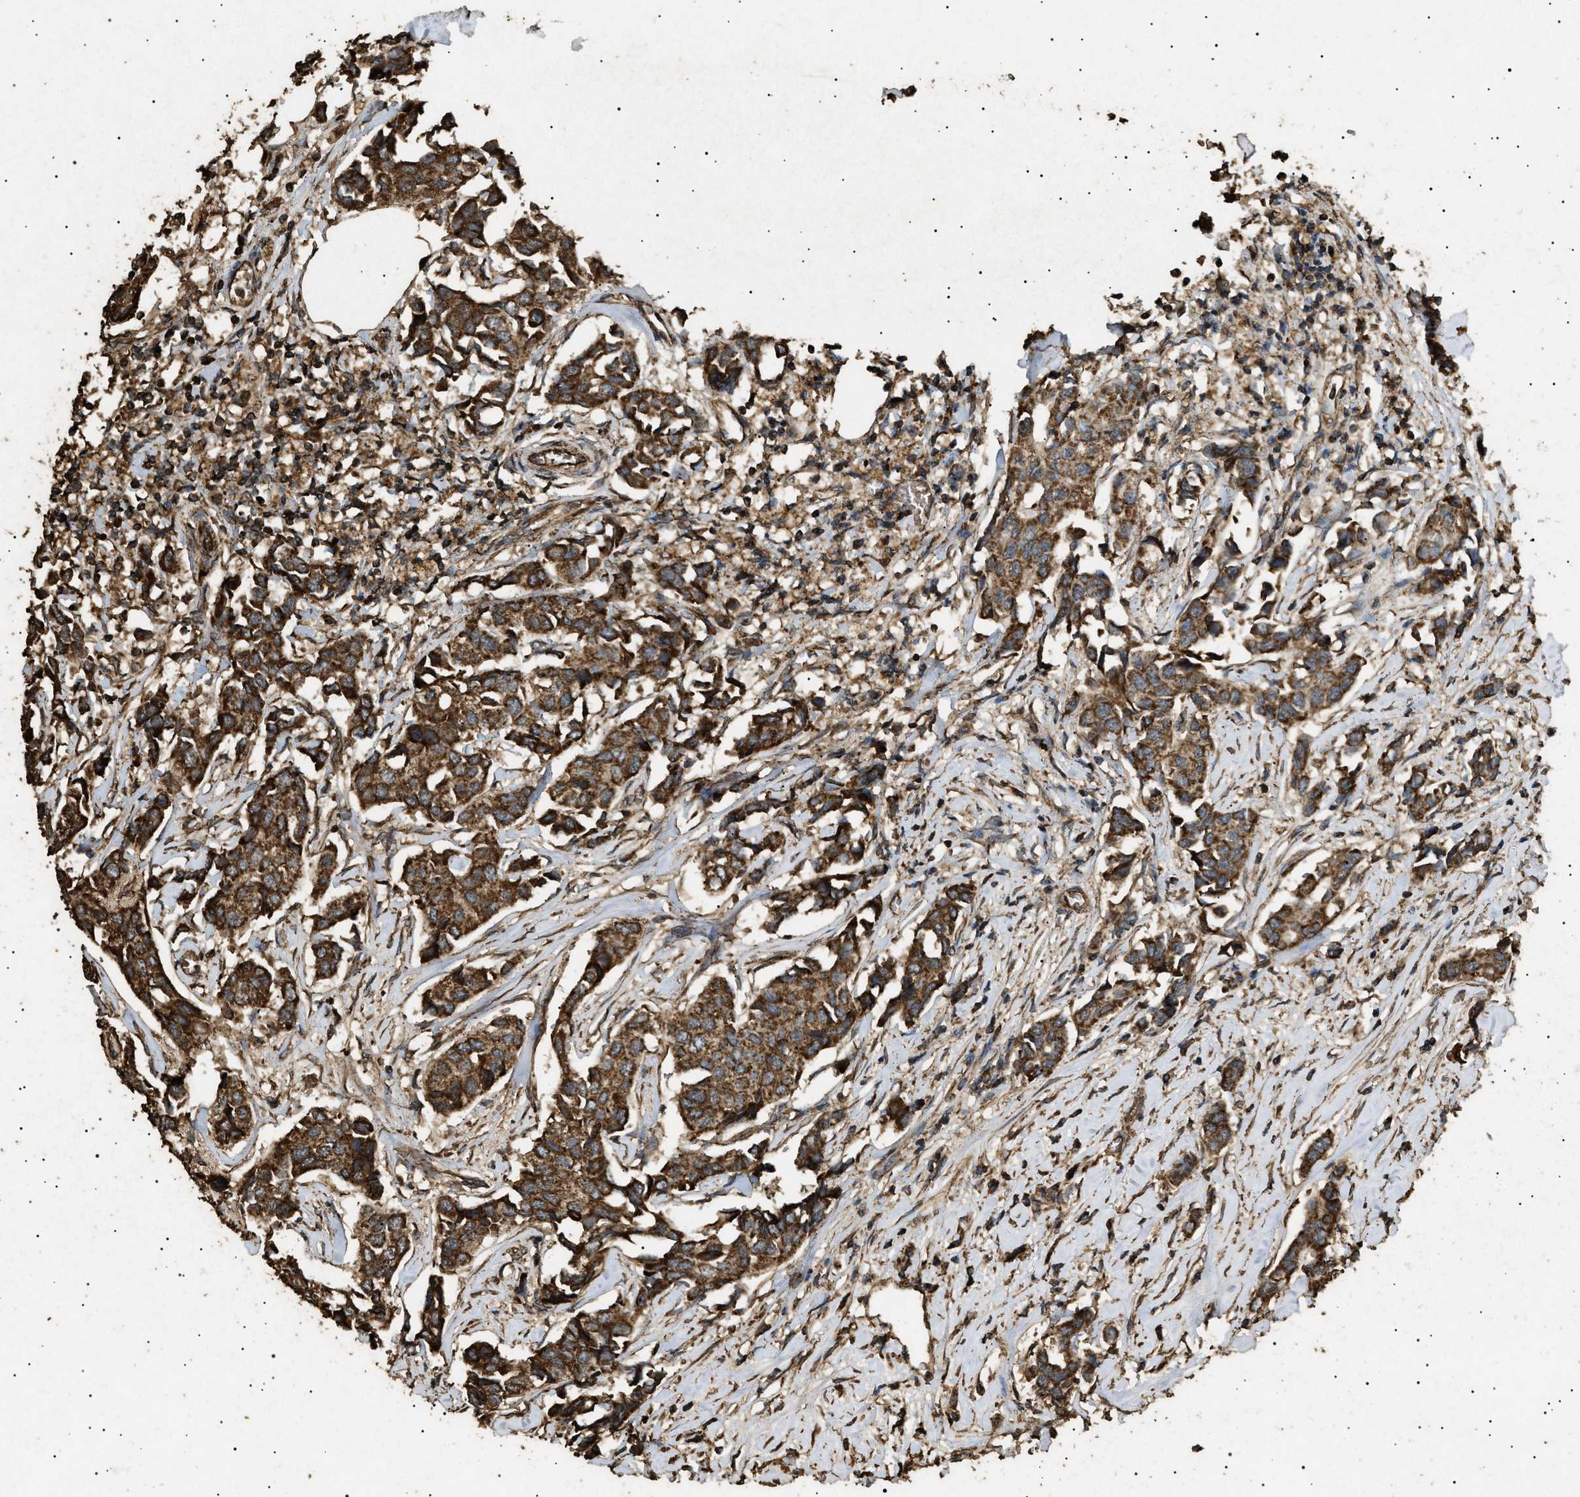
{"staining": {"intensity": "strong", "quantity": ">75%", "location": "cytoplasmic/membranous"}, "tissue": "breast cancer", "cell_type": "Tumor cells", "image_type": "cancer", "snomed": [{"axis": "morphology", "description": "Duct carcinoma"}, {"axis": "topography", "description": "Breast"}], "caption": "Human breast cancer stained for a protein (brown) shows strong cytoplasmic/membranous positive staining in approximately >75% of tumor cells.", "gene": "CYRIA", "patient": {"sex": "female", "age": 80}}